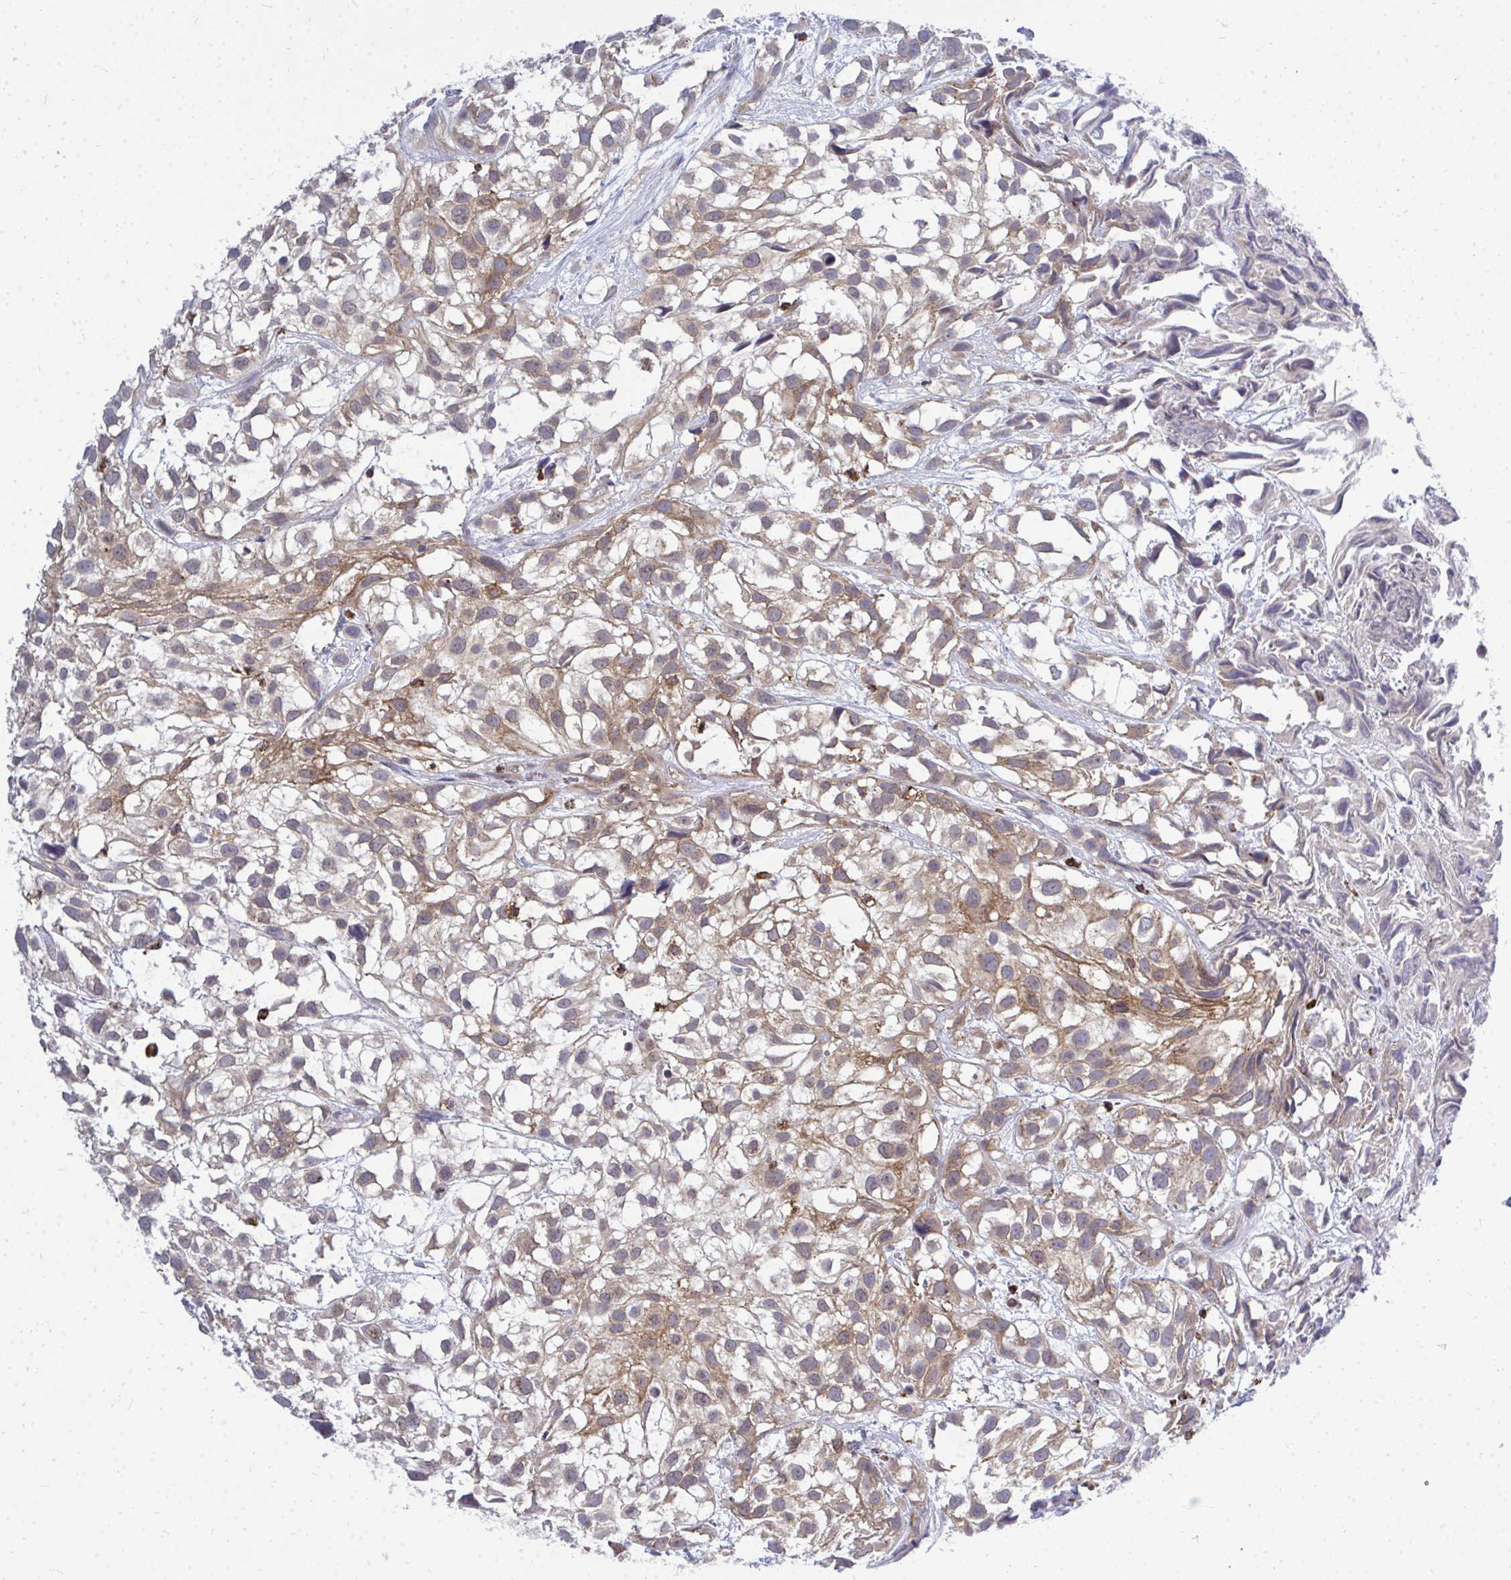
{"staining": {"intensity": "weak", "quantity": "25%-75%", "location": "cytoplasmic/membranous"}, "tissue": "urothelial cancer", "cell_type": "Tumor cells", "image_type": "cancer", "snomed": [{"axis": "morphology", "description": "Urothelial carcinoma, High grade"}, {"axis": "topography", "description": "Urinary bladder"}], "caption": "A brown stain shows weak cytoplasmic/membranous positivity of a protein in human urothelial cancer tumor cells.", "gene": "ACSL5", "patient": {"sex": "male", "age": 56}}